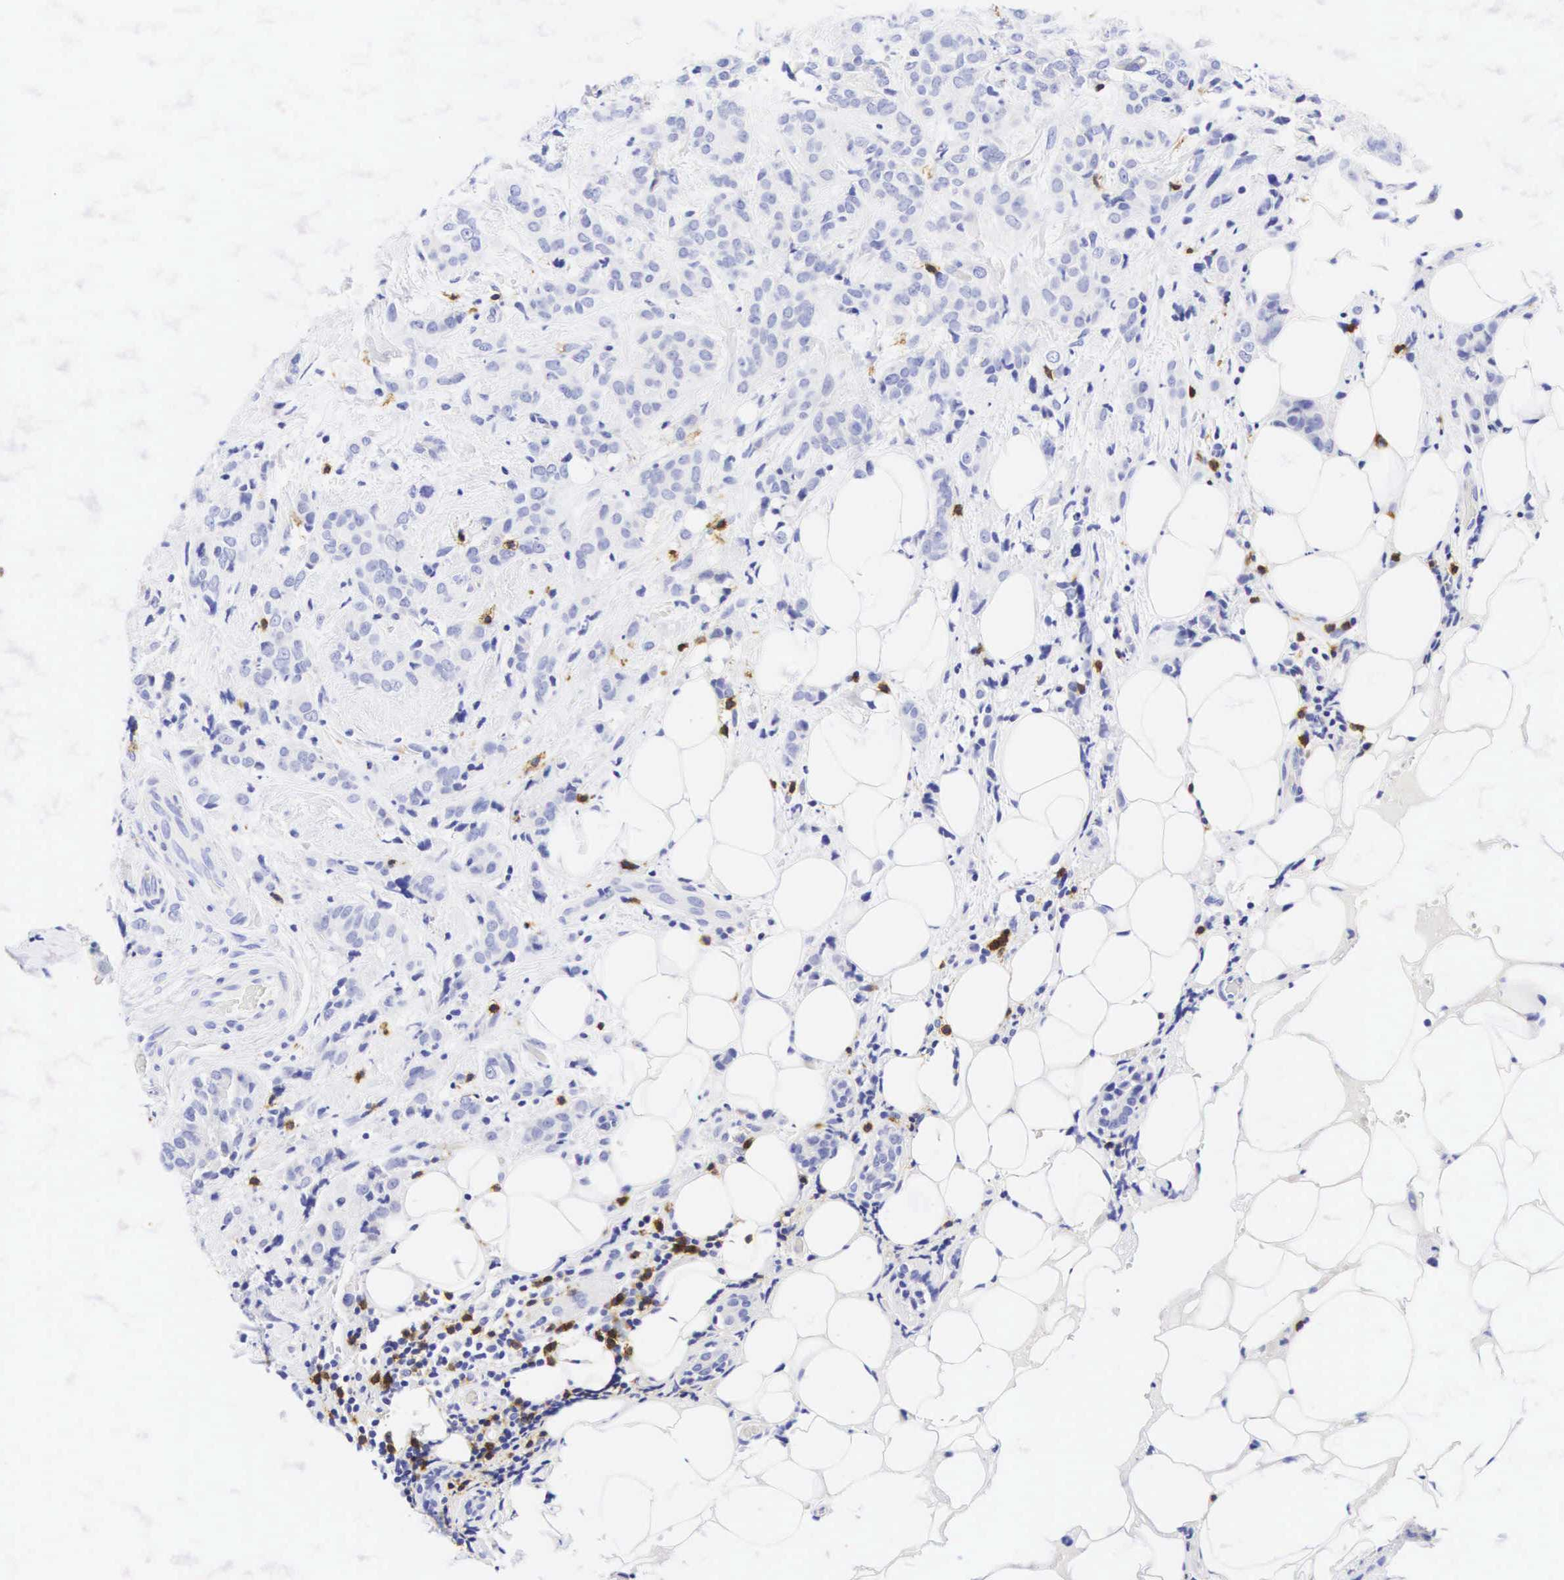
{"staining": {"intensity": "negative", "quantity": "none", "location": "none"}, "tissue": "breast cancer", "cell_type": "Tumor cells", "image_type": "cancer", "snomed": [{"axis": "morphology", "description": "Duct carcinoma"}, {"axis": "topography", "description": "Breast"}], "caption": "Breast infiltrating ductal carcinoma was stained to show a protein in brown. There is no significant expression in tumor cells.", "gene": "CD8A", "patient": {"sex": "female", "age": 53}}